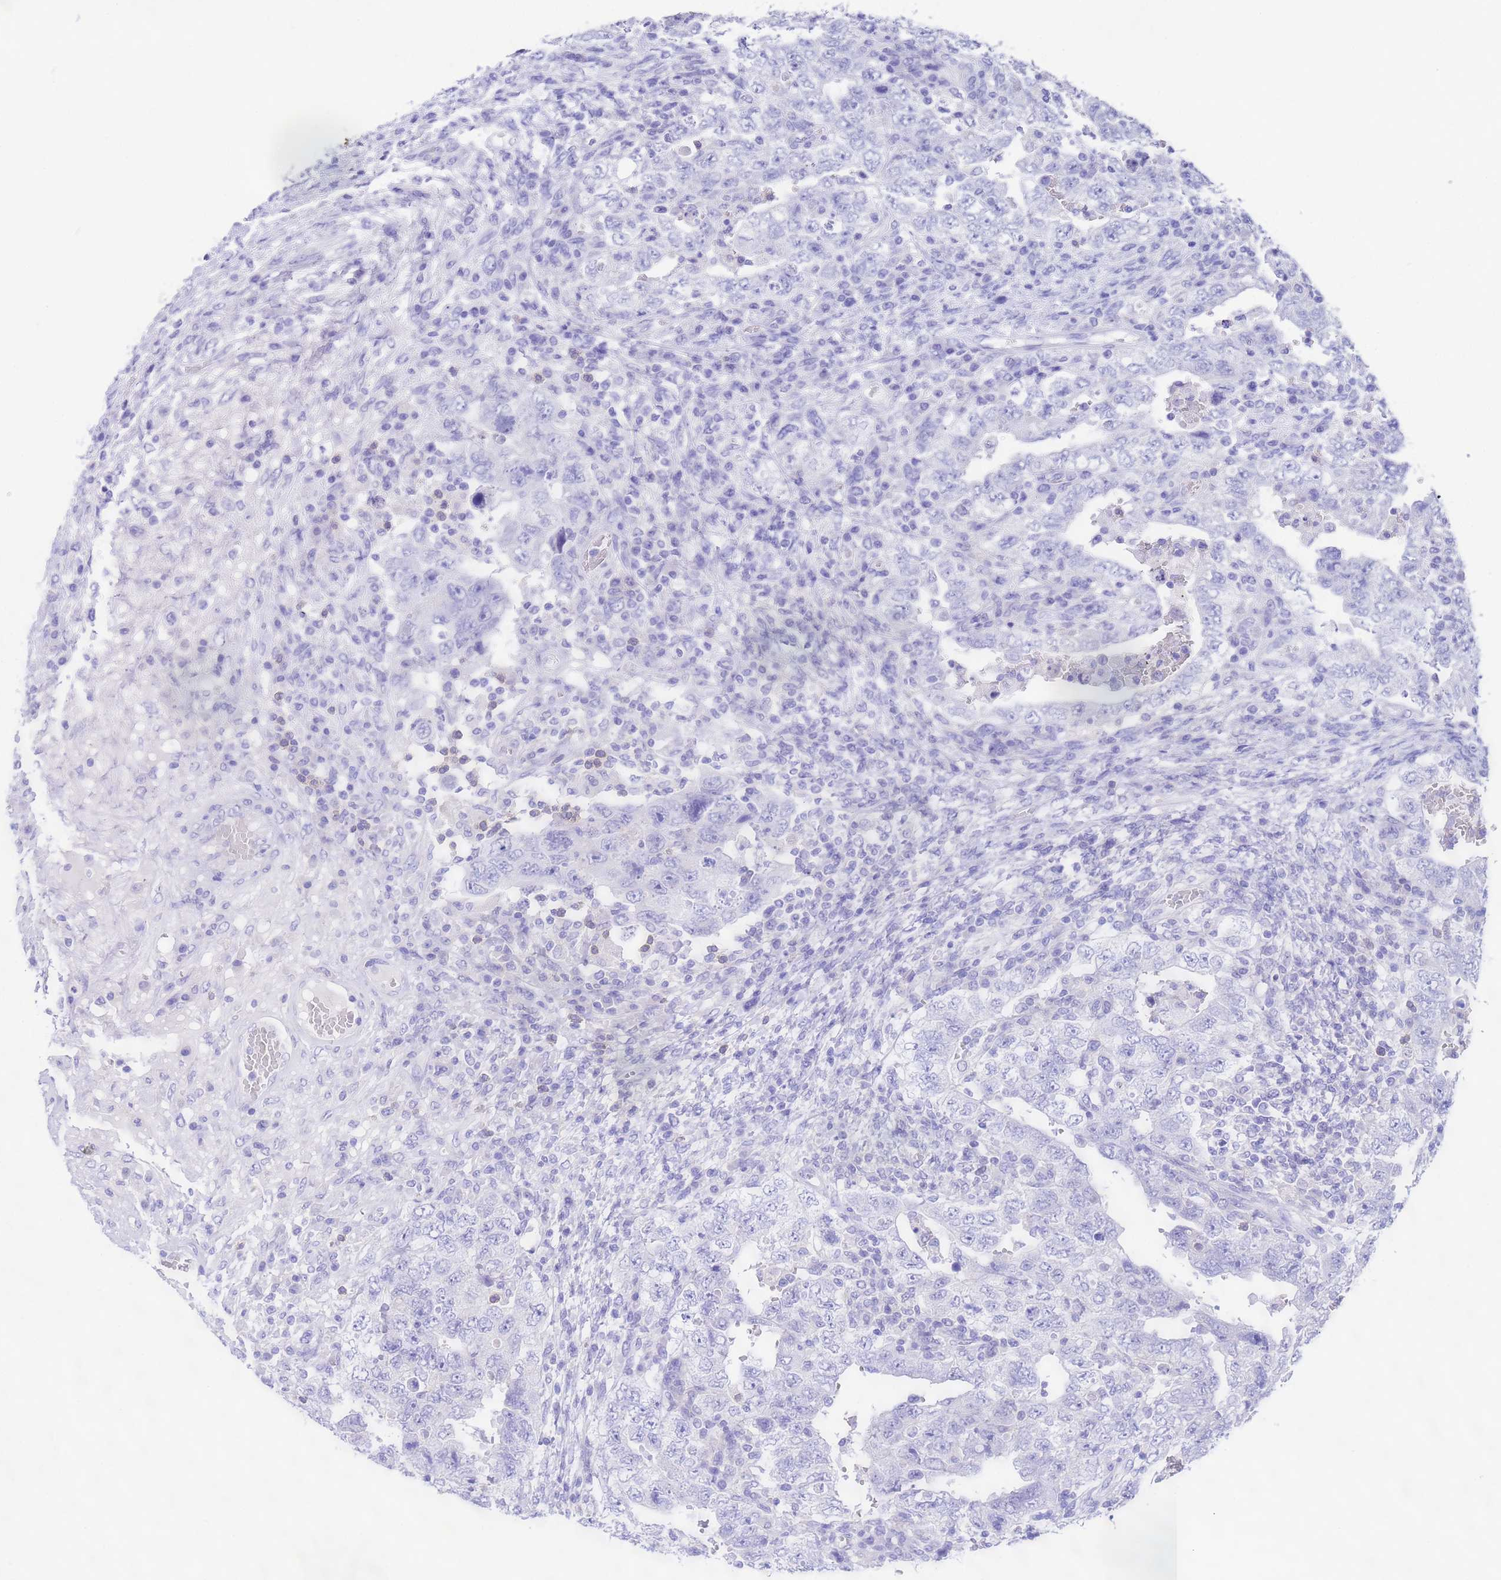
{"staining": {"intensity": "negative", "quantity": "none", "location": "none"}, "tissue": "testis cancer", "cell_type": "Tumor cells", "image_type": "cancer", "snomed": [{"axis": "morphology", "description": "Carcinoma, Embryonal, NOS"}, {"axis": "topography", "description": "Testis"}], "caption": "The IHC image has no significant positivity in tumor cells of testis cancer (embryonal carcinoma) tissue.", "gene": "USP38", "patient": {"sex": "male", "age": 26}}